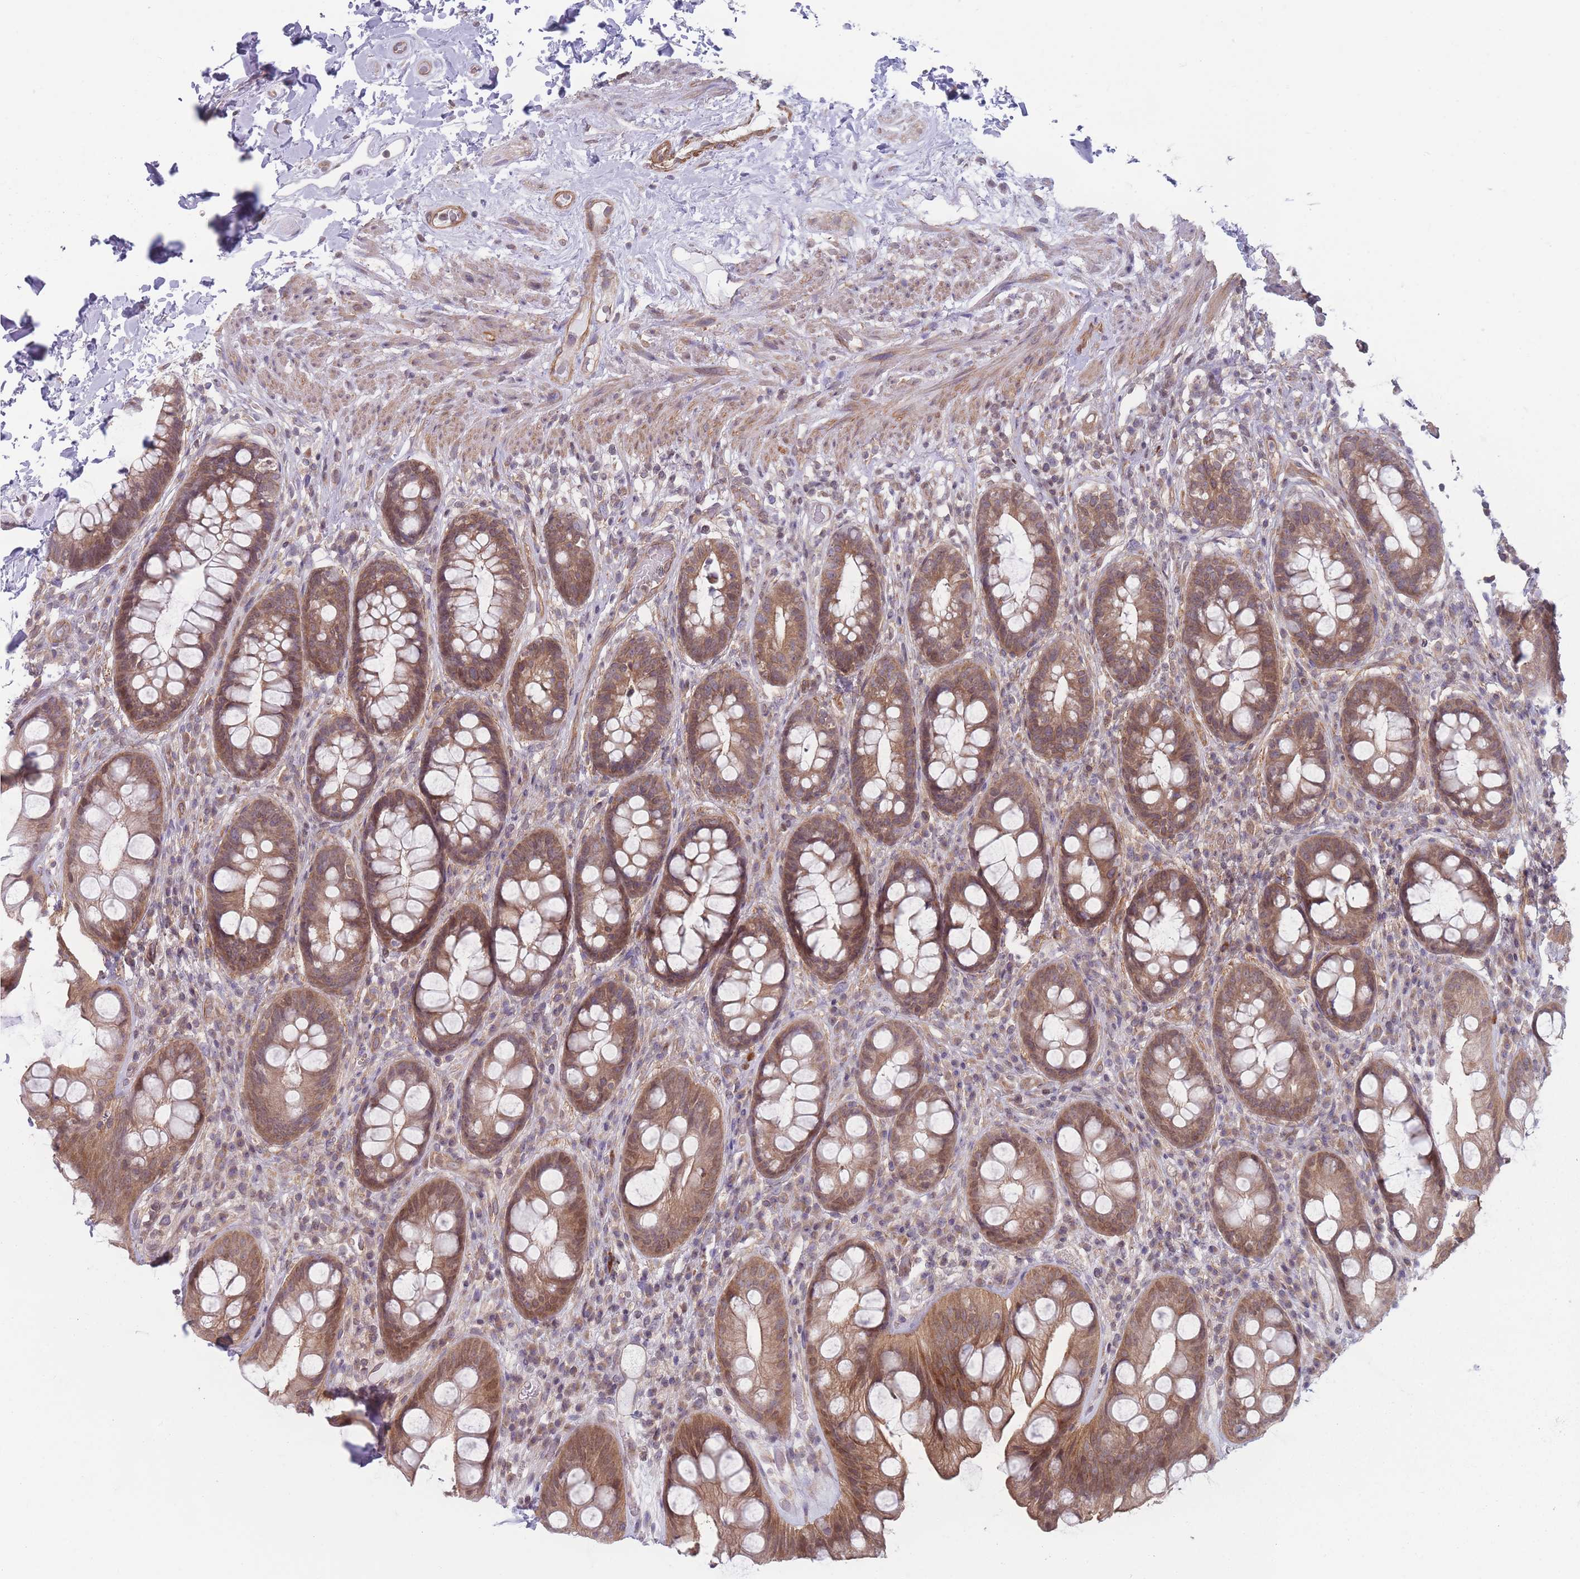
{"staining": {"intensity": "moderate", "quantity": ">75%", "location": "cytoplasmic/membranous"}, "tissue": "rectum", "cell_type": "Glandular cells", "image_type": "normal", "snomed": [{"axis": "morphology", "description": "Normal tissue, NOS"}, {"axis": "topography", "description": "Rectum"}], "caption": "High-magnification brightfield microscopy of unremarkable rectum stained with DAB (brown) and counterstained with hematoxylin (blue). glandular cells exhibit moderate cytoplasmic/membranous expression is identified in about>75% of cells. The protein of interest is stained brown, and the nuclei are stained in blue (DAB (3,3'-diaminobenzidine) IHC with brightfield microscopy, high magnification).", "gene": "VRK2", "patient": {"sex": "male", "age": 74}}